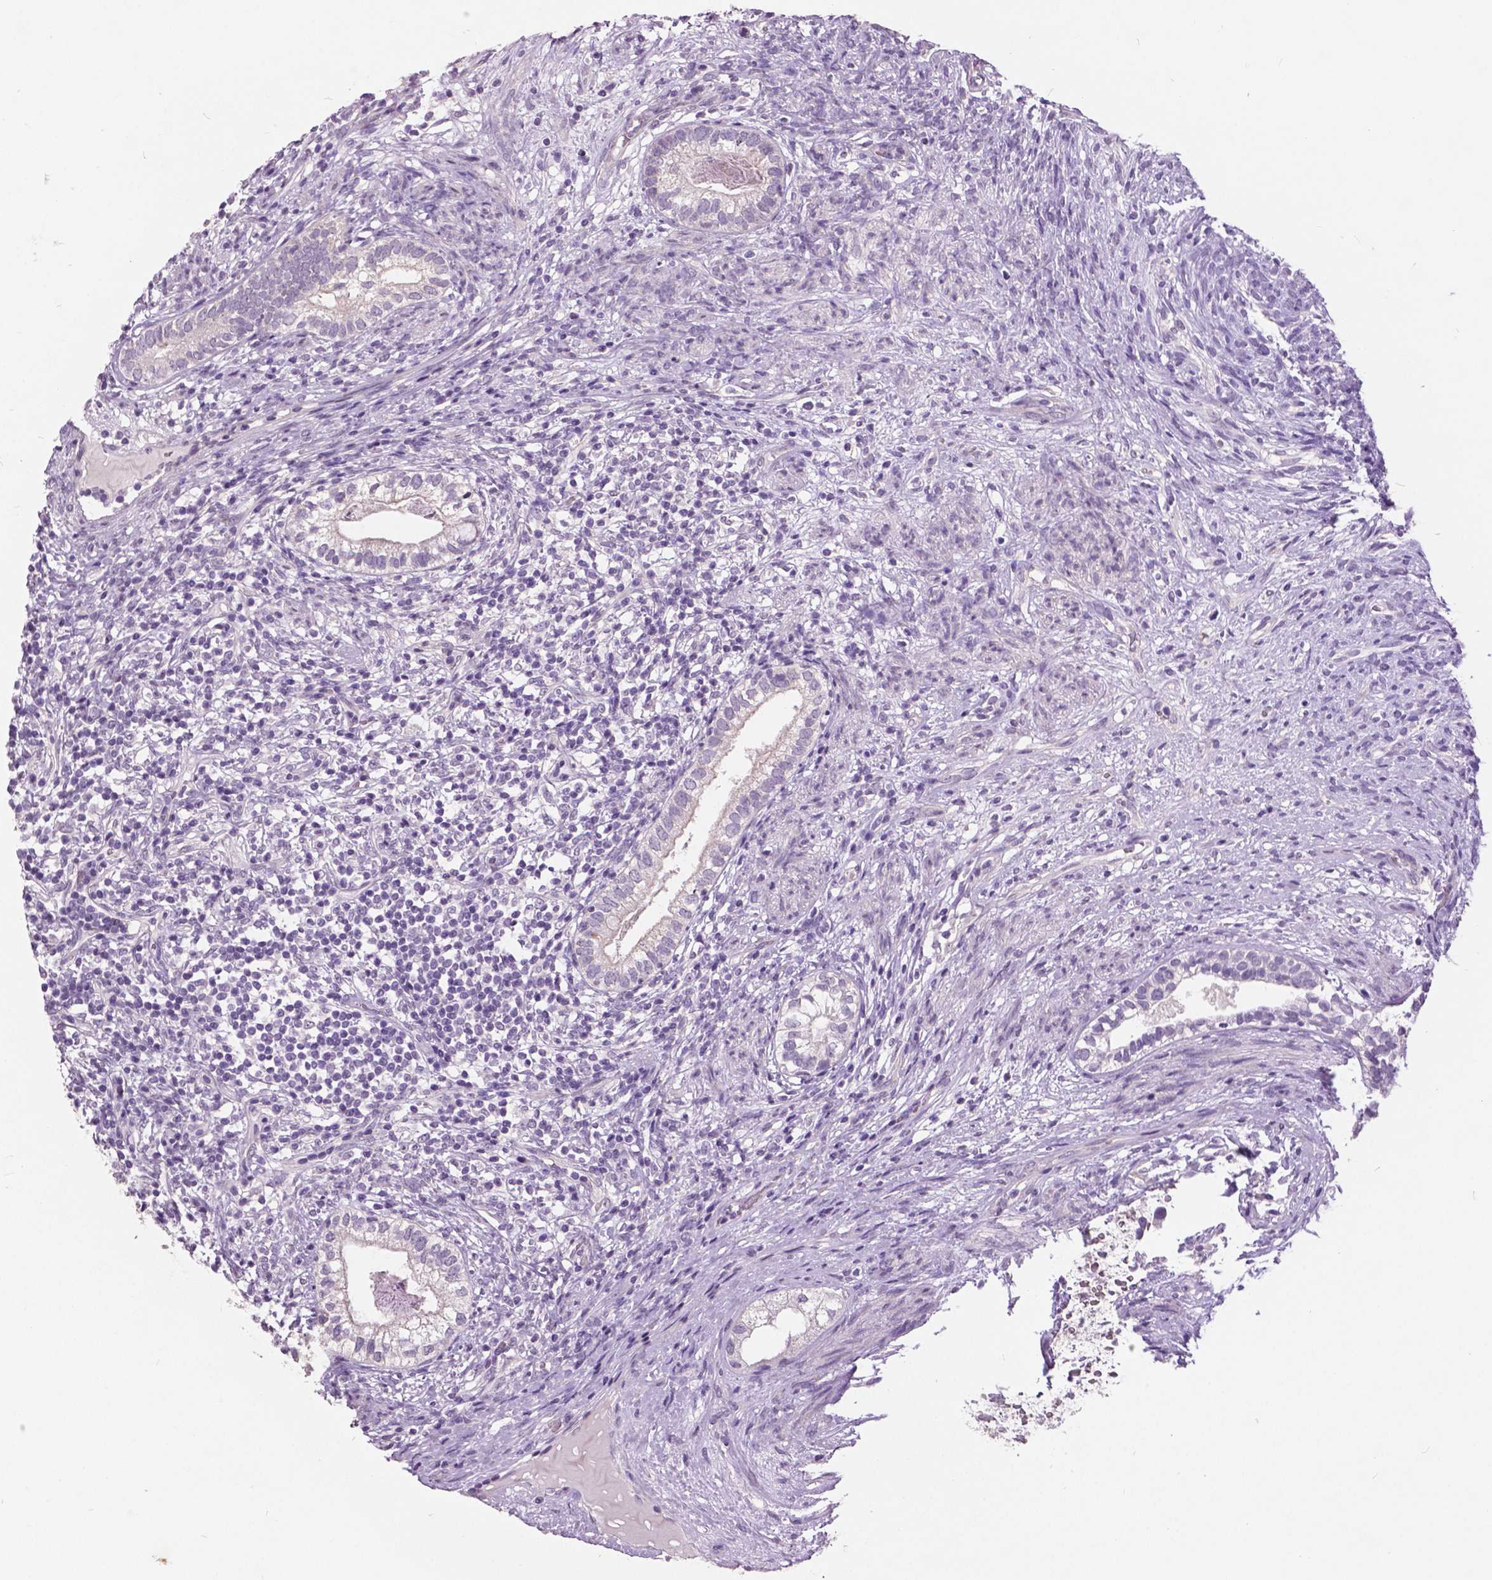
{"staining": {"intensity": "negative", "quantity": "none", "location": "none"}, "tissue": "testis cancer", "cell_type": "Tumor cells", "image_type": "cancer", "snomed": [{"axis": "morphology", "description": "Seminoma, NOS"}, {"axis": "morphology", "description": "Carcinoma, Embryonal, NOS"}, {"axis": "topography", "description": "Testis"}], "caption": "Immunohistochemistry (IHC) of testis cancer displays no staining in tumor cells.", "gene": "GRIN2A", "patient": {"sex": "male", "age": 41}}